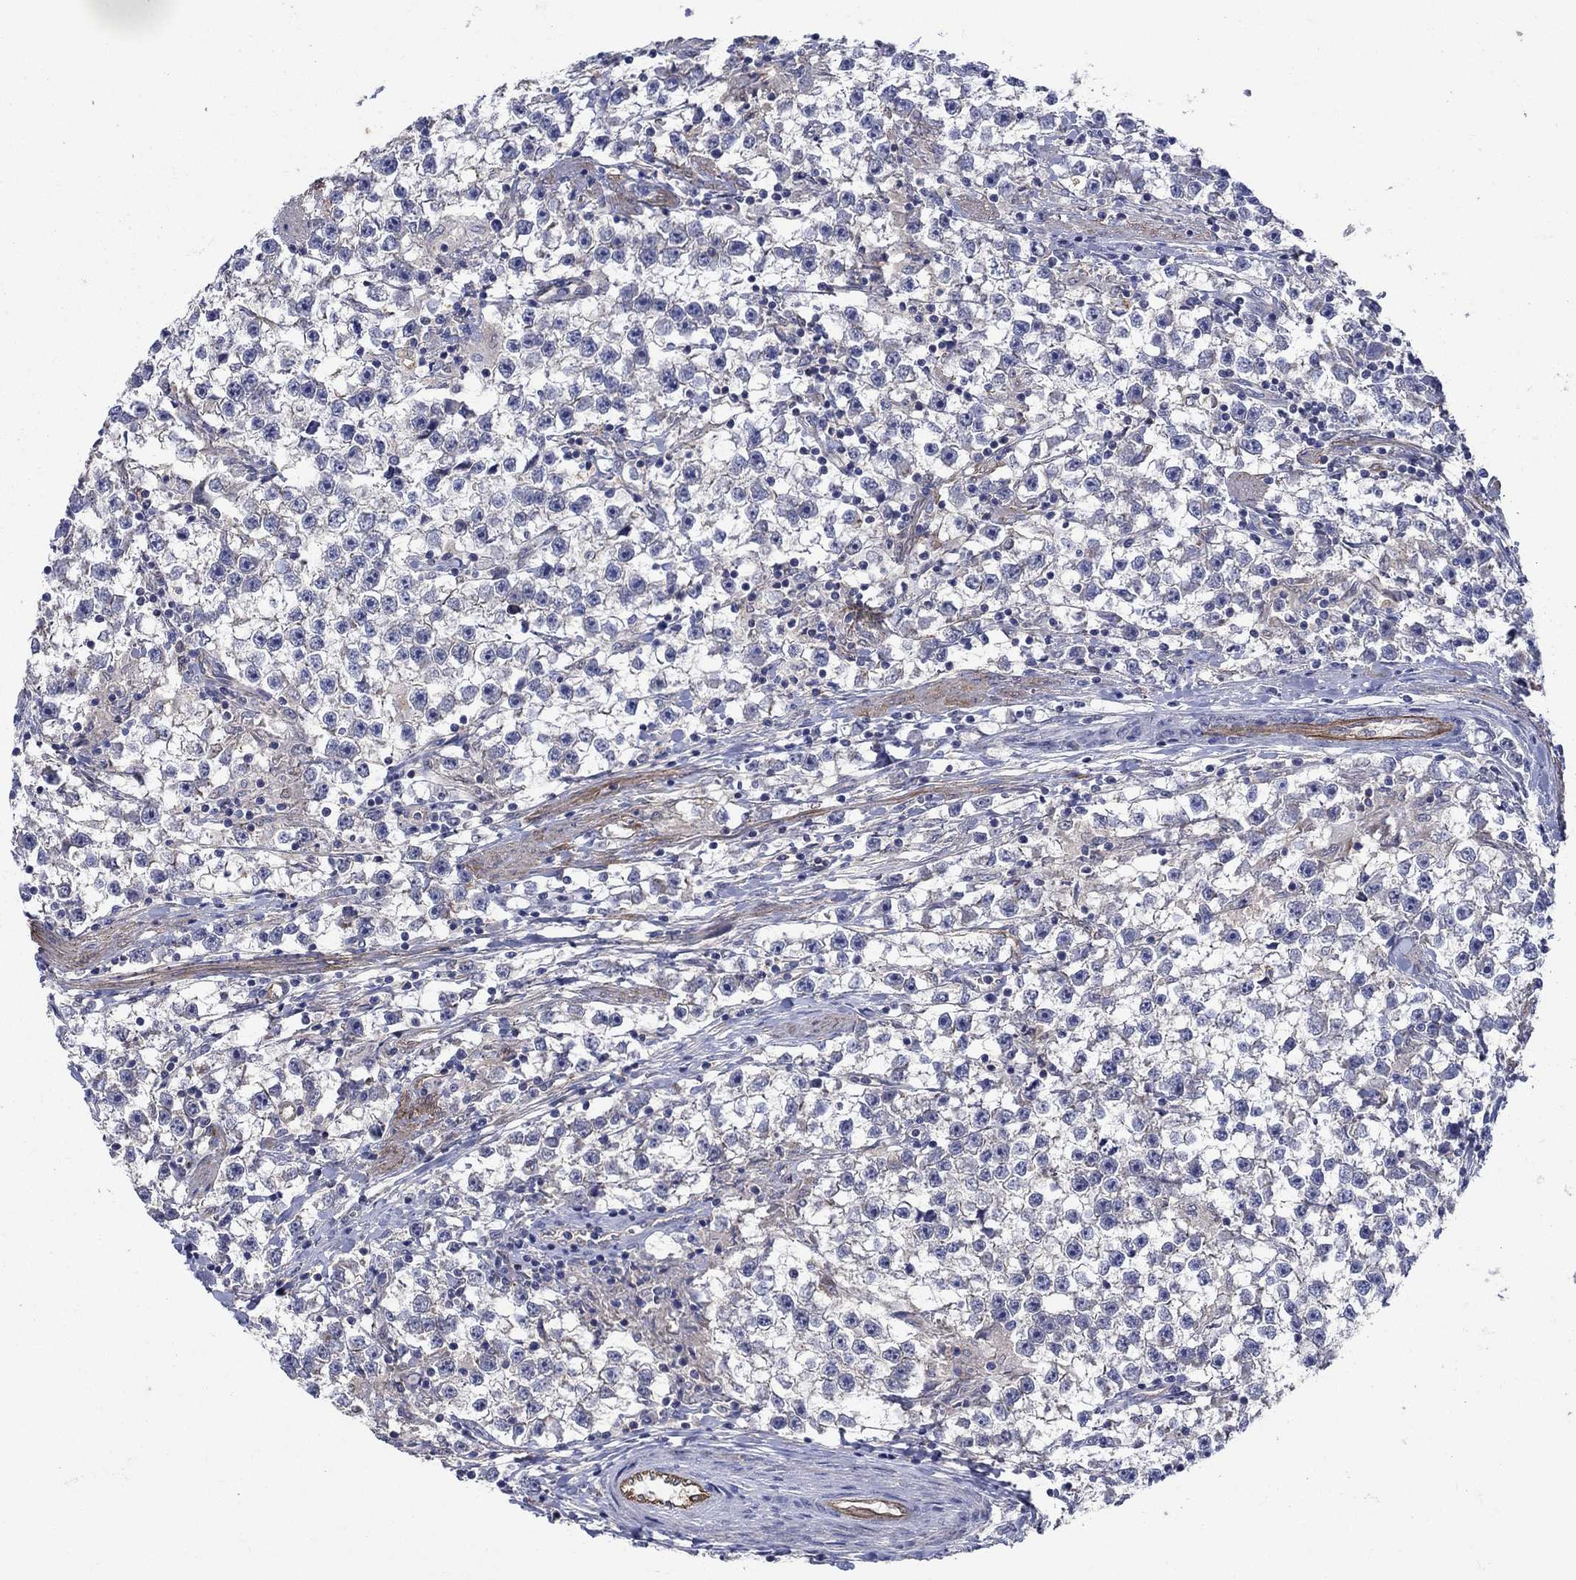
{"staining": {"intensity": "negative", "quantity": "none", "location": "none"}, "tissue": "testis cancer", "cell_type": "Tumor cells", "image_type": "cancer", "snomed": [{"axis": "morphology", "description": "Seminoma, NOS"}, {"axis": "topography", "description": "Testis"}], "caption": "An image of testis seminoma stained for a protein reveals no brown staining in tumor cells.", "gene": "FLNC", "patient": {"sex": "male", "age": 59}}